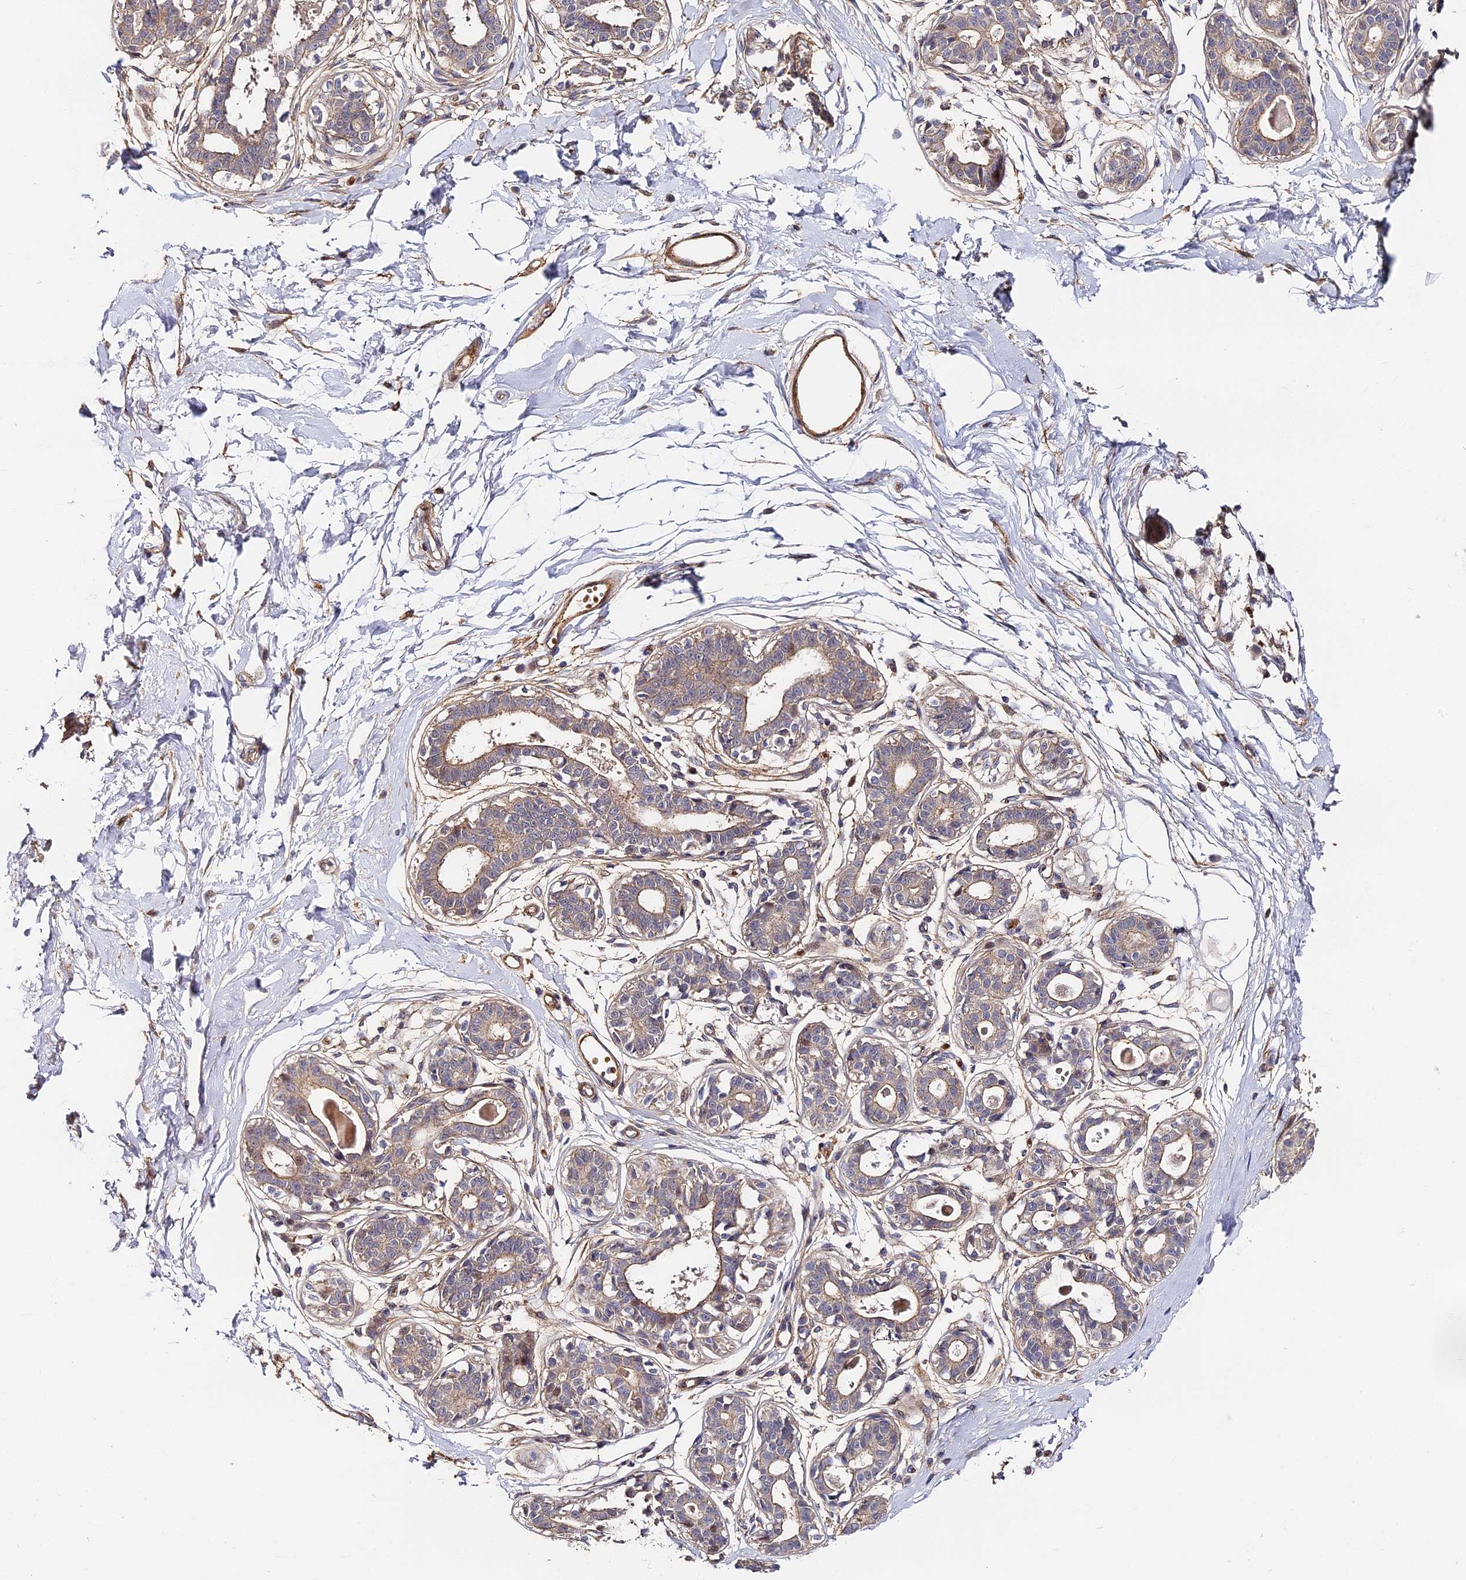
{"staining": {"intensity": "weak", "quantity": "<25%", "location": "cytoplasmic/membranous"}, "tissue": "breast", "cell_type": "Adipocytes", "image_type": "normal", "snomed": [{"axis": "morphology", "description": "Normal tissue, NOS"}, {"axis": "topography", "description": "Breast"}], "caption": "Adipocytes show no significant protein staining in unremarkable breast.", "gene": "MISP3", "patient": {"sex": "female", "age": 45}}